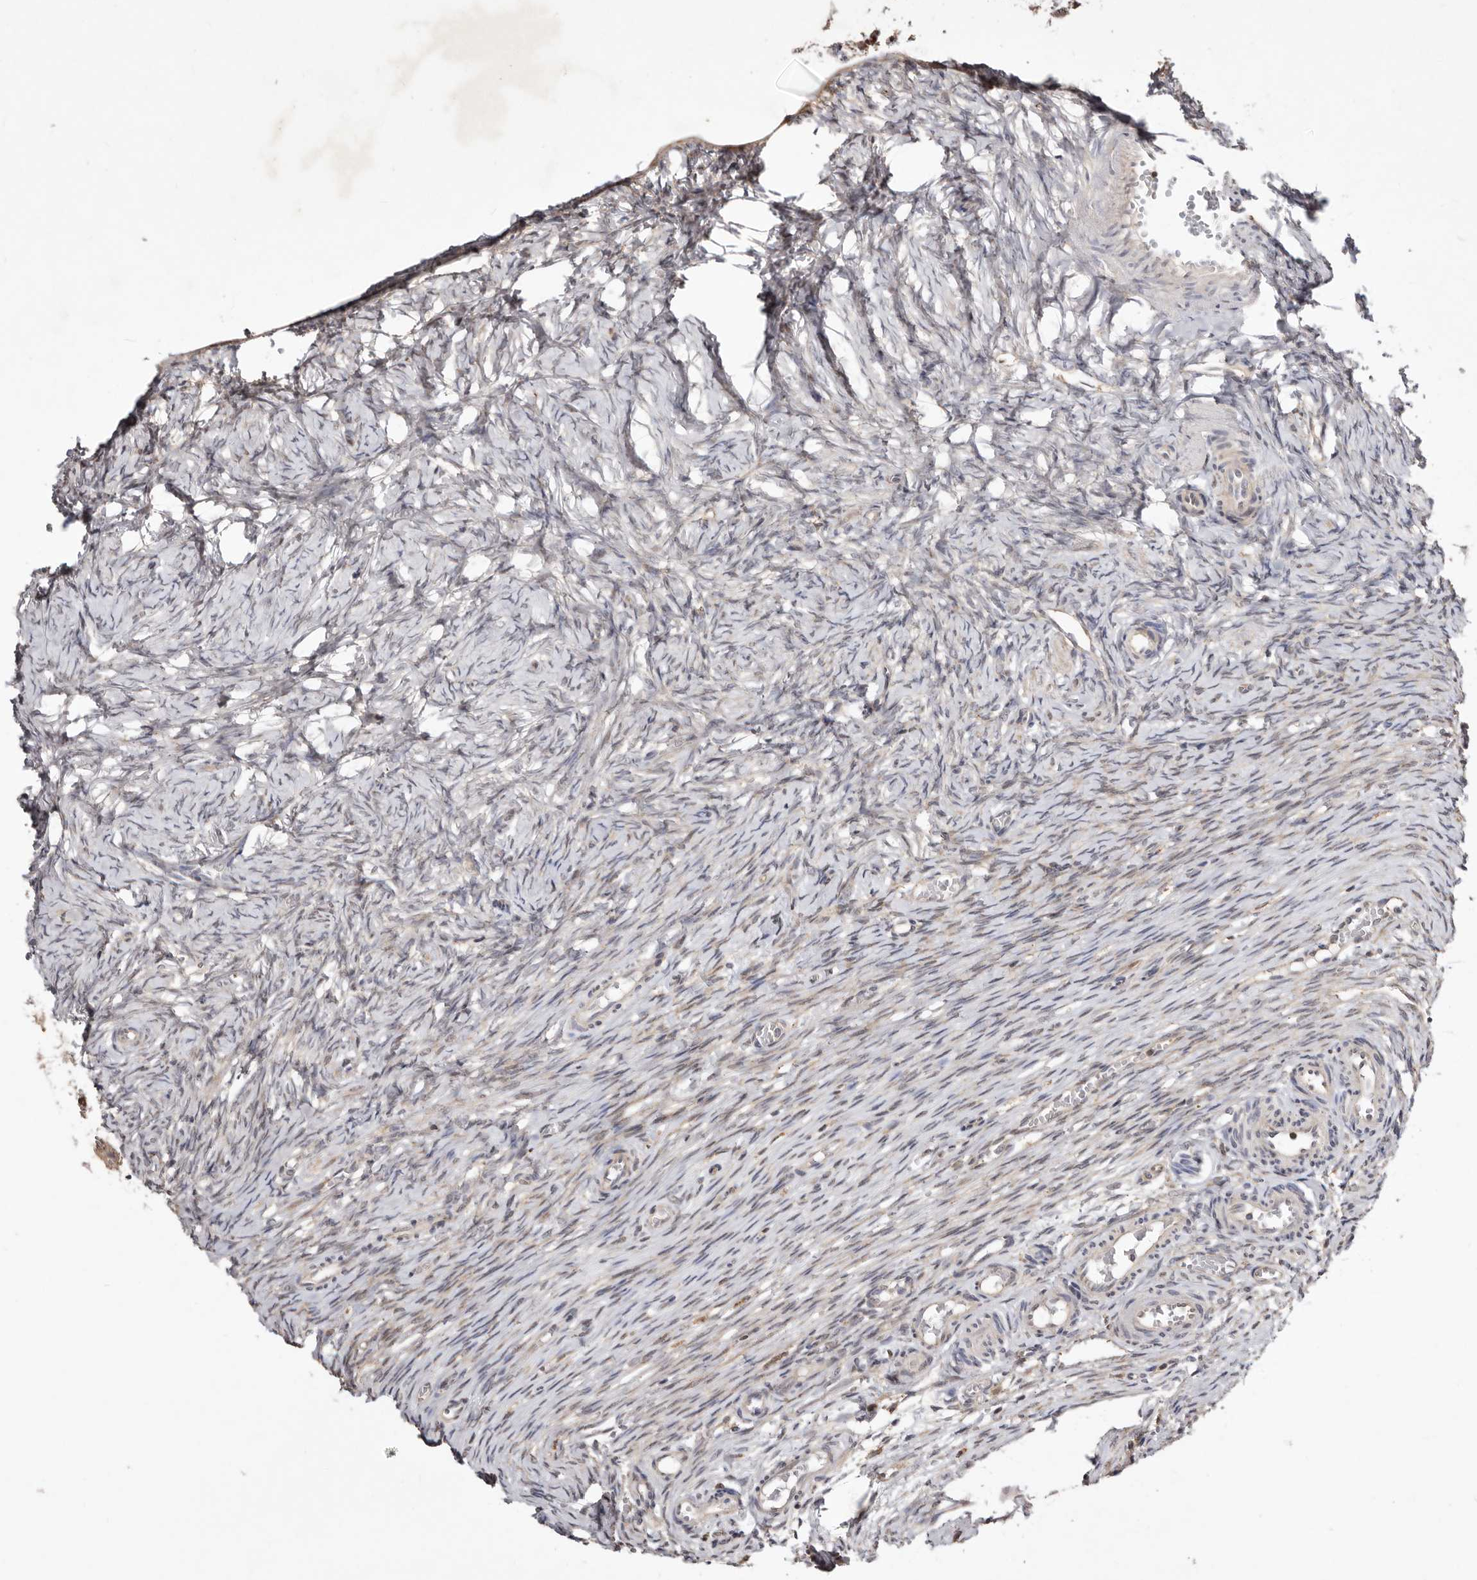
{"staining": {"intensity": "negative", "quantity": "none", "location": "none"}, "tissue": "ovary", "cell_type": "Ovarian stroma cells", "image_type": "normal", "snomed": [{"axis": "morphology", "description": "Adenocarcinoma, NOS"}, {"axis": "topography", "description": "Endometrium"}], "caption": "Benign ovary was stained to show a protein in brown. There is no significant staining in ovarian stroma cells. The staining is performed using DAB brown chromogen with nuclei counter-stained in using hematoxylin.", "gene": "RRM2B", "patient": {"sex": "female", "age": 32}}